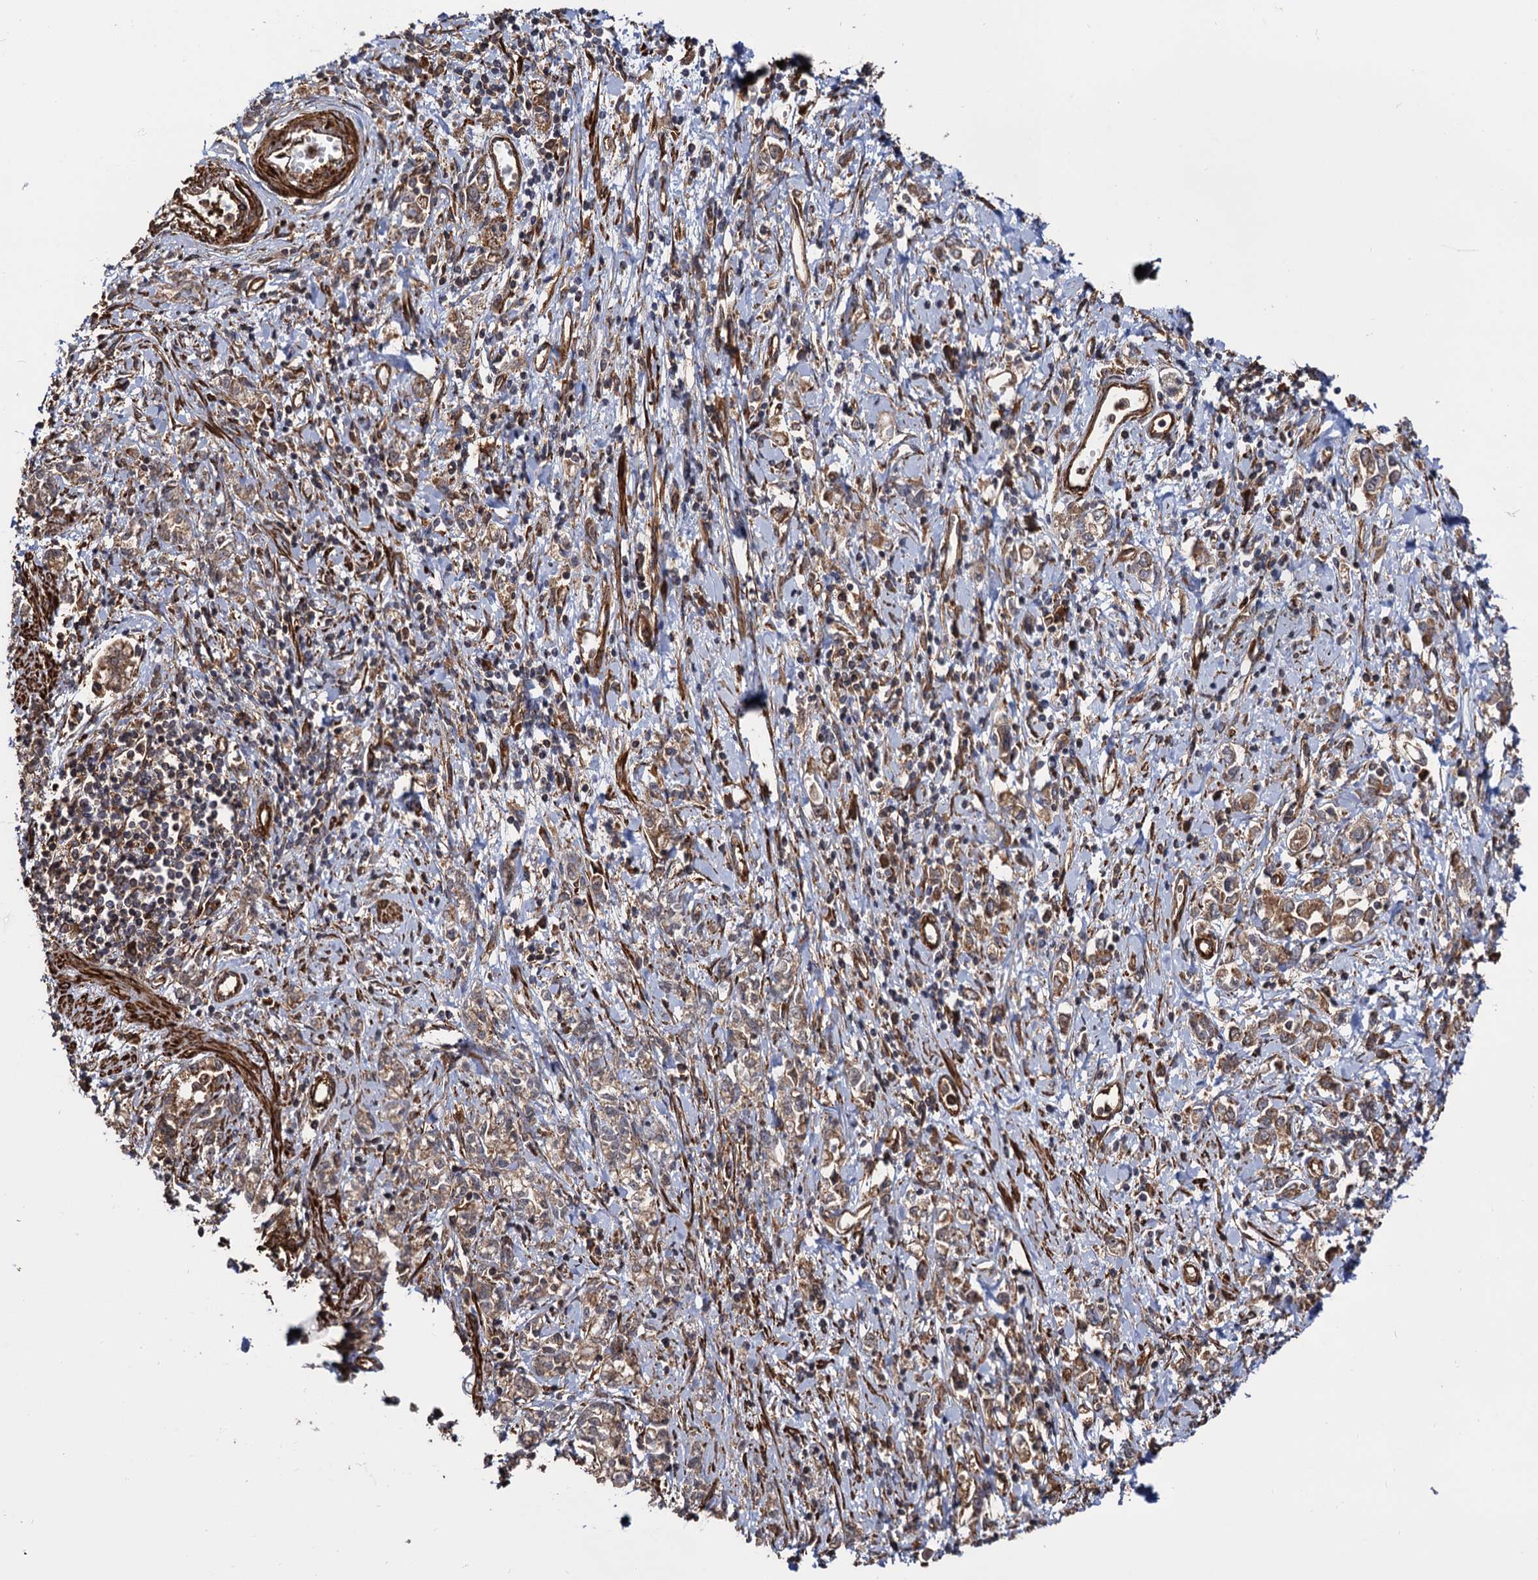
{"staining": {"intensity": "moderate", "quantity": ">75%", "location": "cytoplasmic/membranous"}, "tissue": "stomach cancer", "cell_type": "Tumor cells", "image_type": "cancer", "snomed": [{"axis": "morphology", "description": "Adenocarcinoma, NOS"}, {"axis": "topography", "description": "Stomach"}], "caption": "The photomicrograph demonstrates staining of stomach cancer, revealing moderate cytoplasmic/membranous protein expression (brown color) within tumor cells. The protein of interest is stained brown, and the nuclei are stained in blue (DAB (3,3'-diaminobenzidine) IHC with brightfield microscopy, high magnification).", "gene": "ATP8B4", "patient": {"sex": "female", "age": 76}}